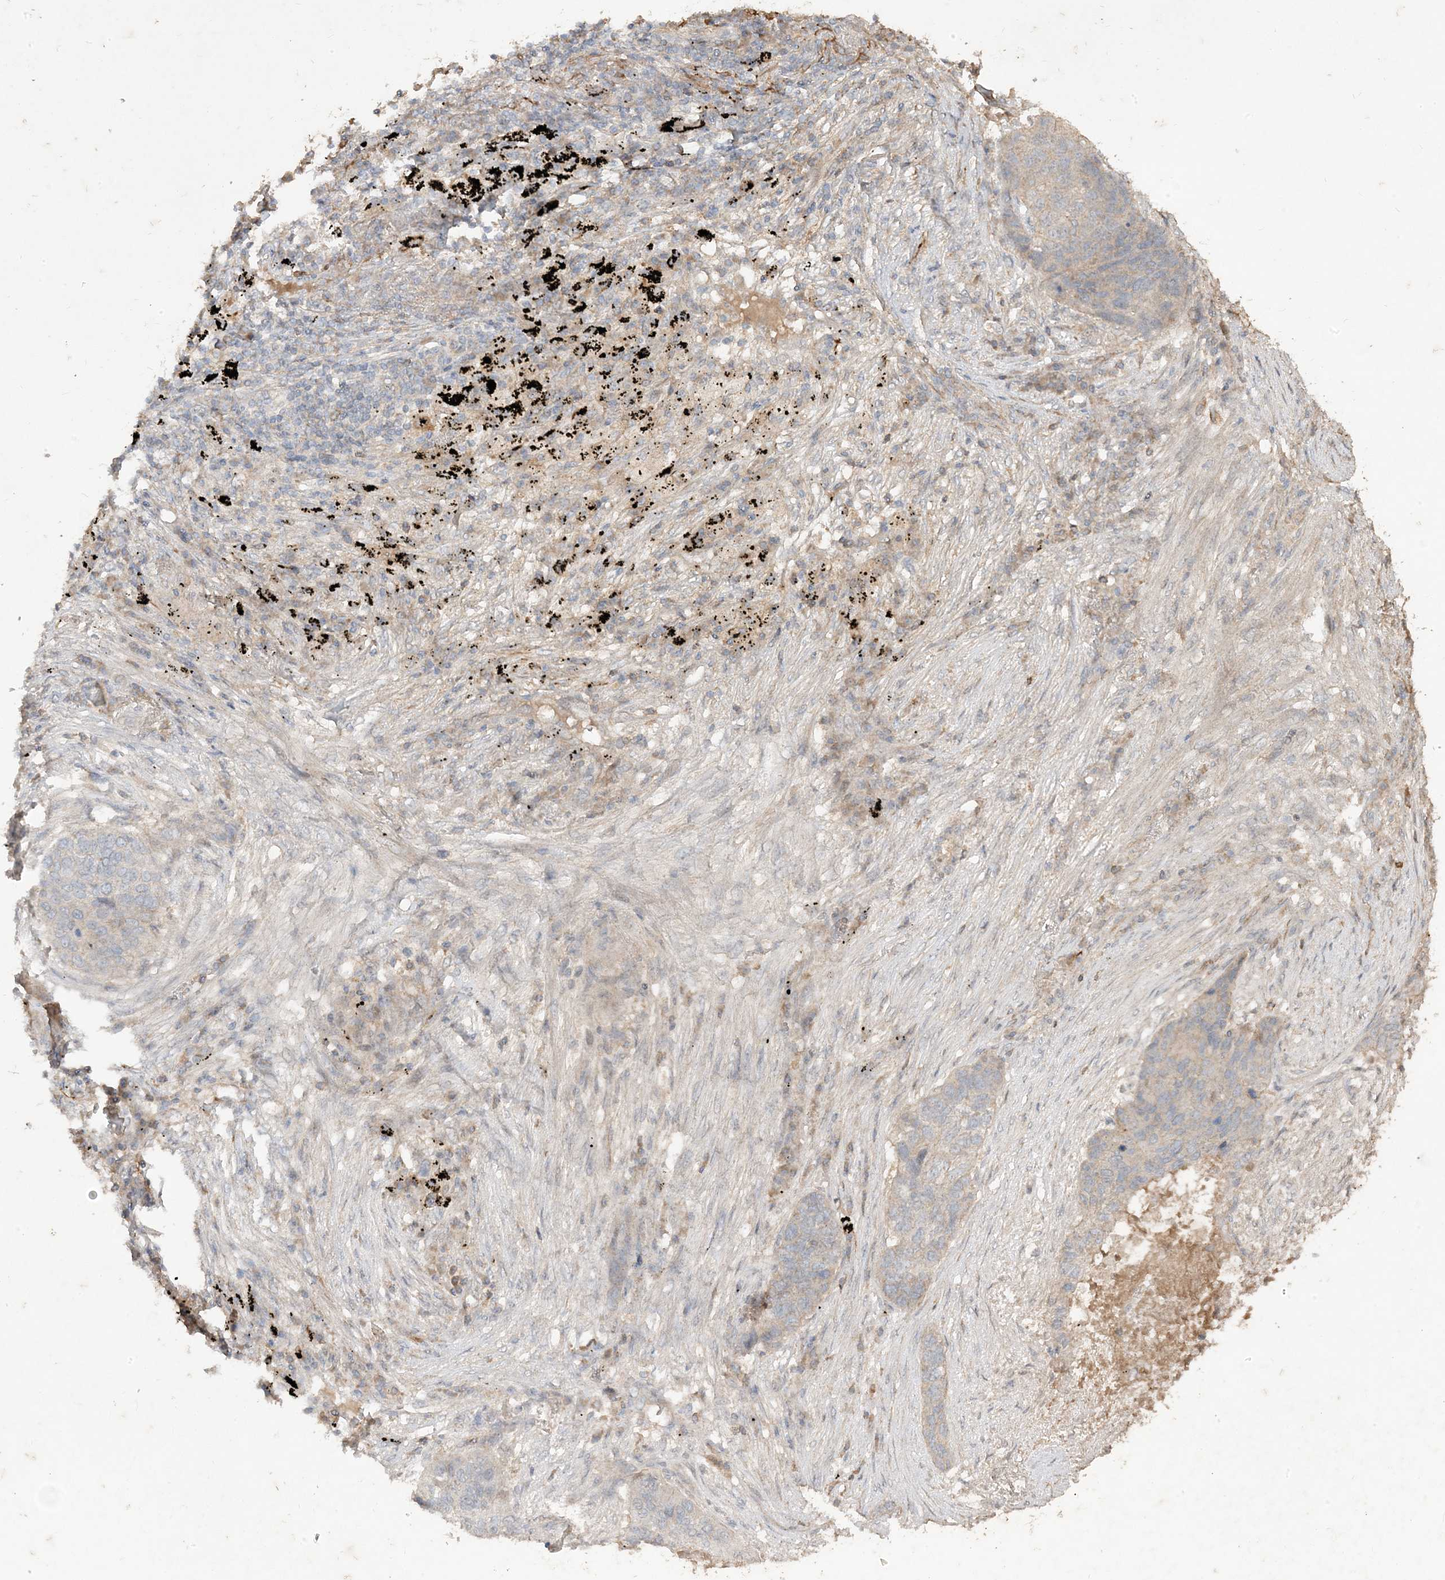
{"staining": {"intensity": "weak", "quantity": "<25%", "location": "cytoplasmic/membranous"}, "tissue": "lung cancer", "cell_type": "Tumor cells", "image_type": "cancer", "snomed": [{"axis": "morphology", "description": "Squamous cell carcinoma, NOS"}, {"axis": "topography", "description": "Lung"}], "caption": "This micrograph is of lung cancer (squamous cell carcinoma) stained with immunohistochemistry (IHC) to label a protein in brown with the nuclei are counter-stained blue. There is no staining in tumor cells.", "gene": "RGL4", "patient": {"sex": "female", "age": 63}}